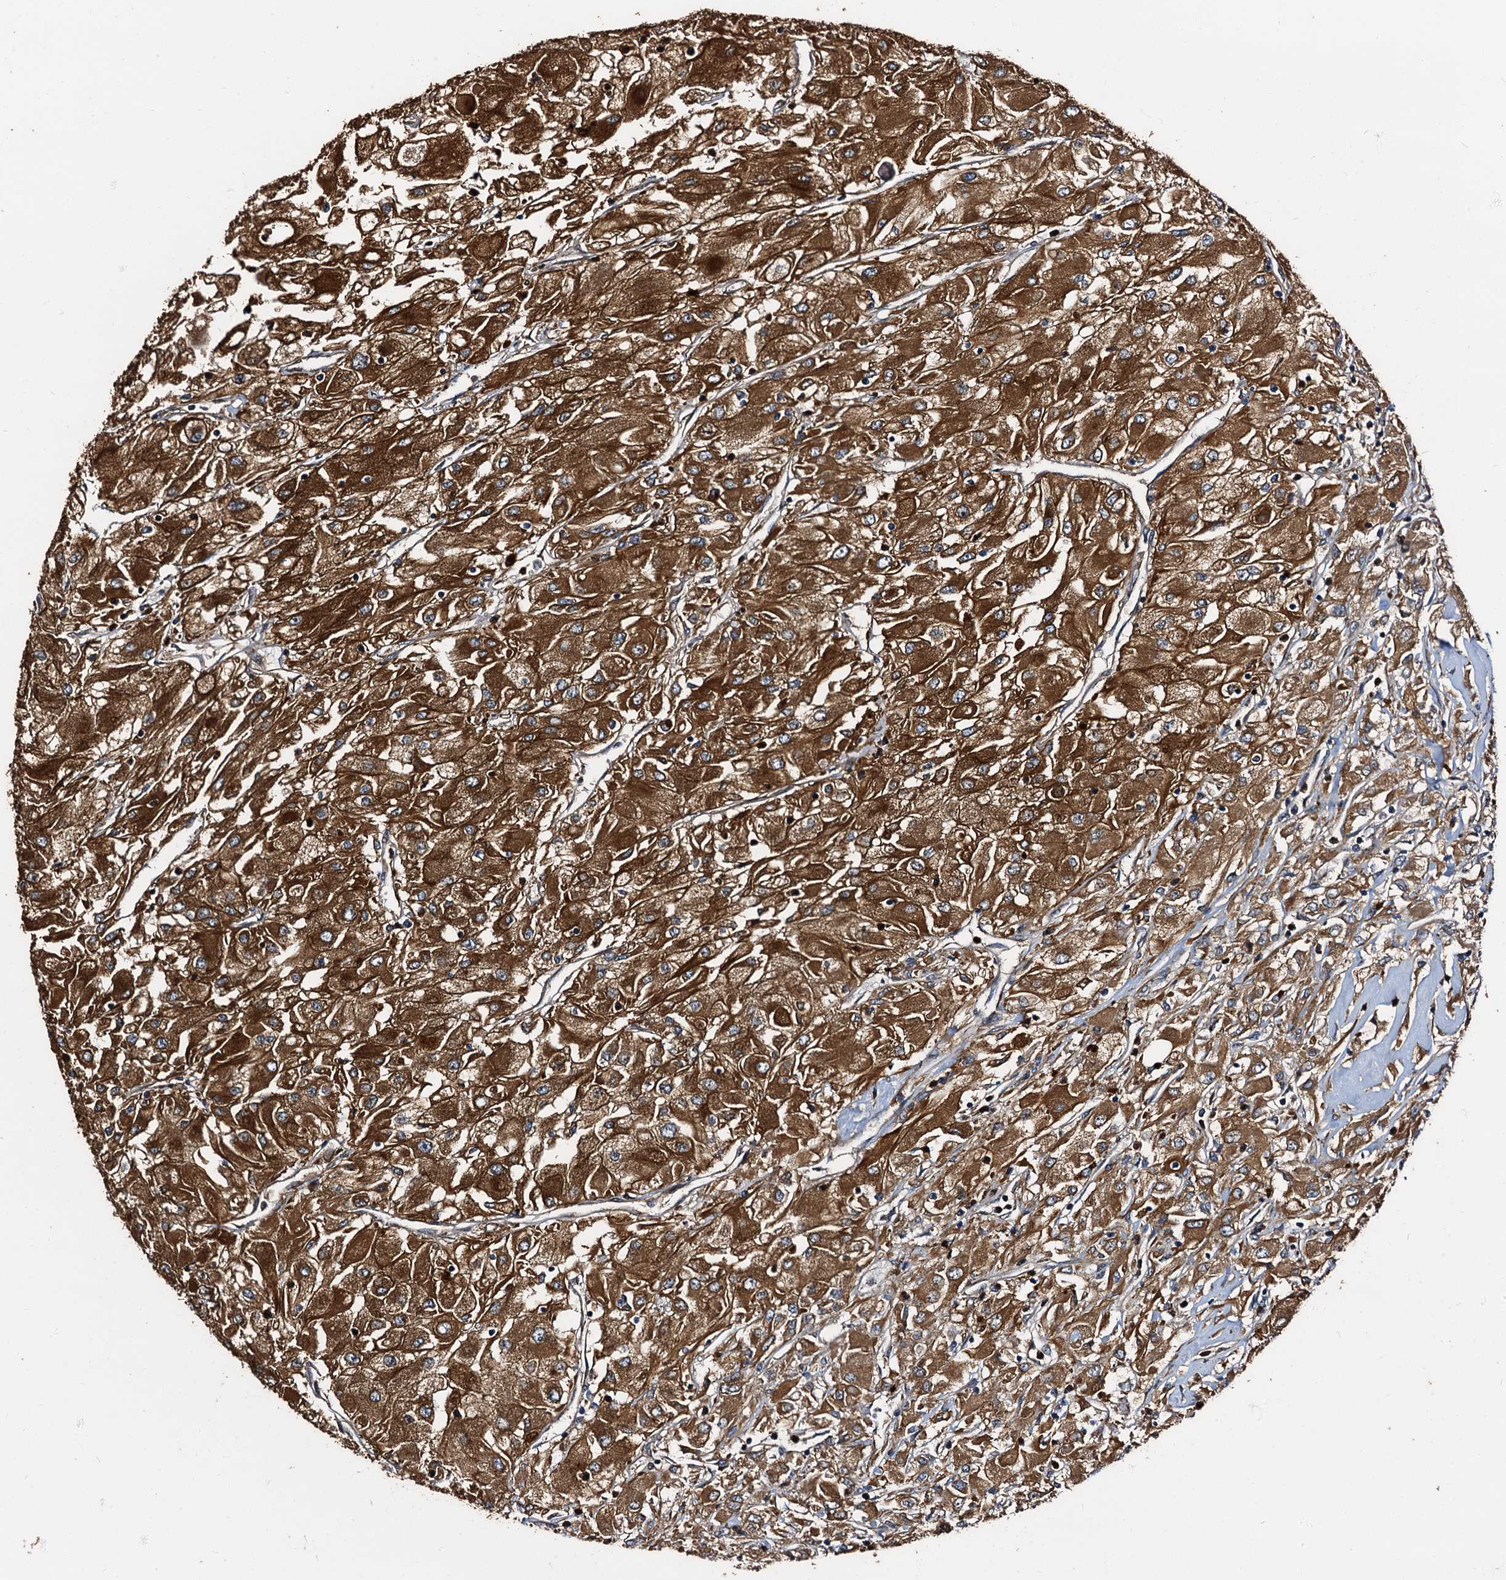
{"staining": {"intensity": "strong", "quantity": ">75%", "location": "cytoplasmic/membranous"}, "tissue": "renal cancer", "cell_type": "Tumor cells", "image_type": "cancer", "snomed": [{"axis": "morphology", "description": "Adenocarcinoma, NOS"}, {"axis": "topography", "description": "Kidney"}], "caption": "Renal cancer stained with immunohistochemistry (IHC) demonstrates strong cytoplasmic/membranous staining in about >75% of tumor cells.", "gene": "PEX5", "patient": {"sex": "male", "age": 80}}